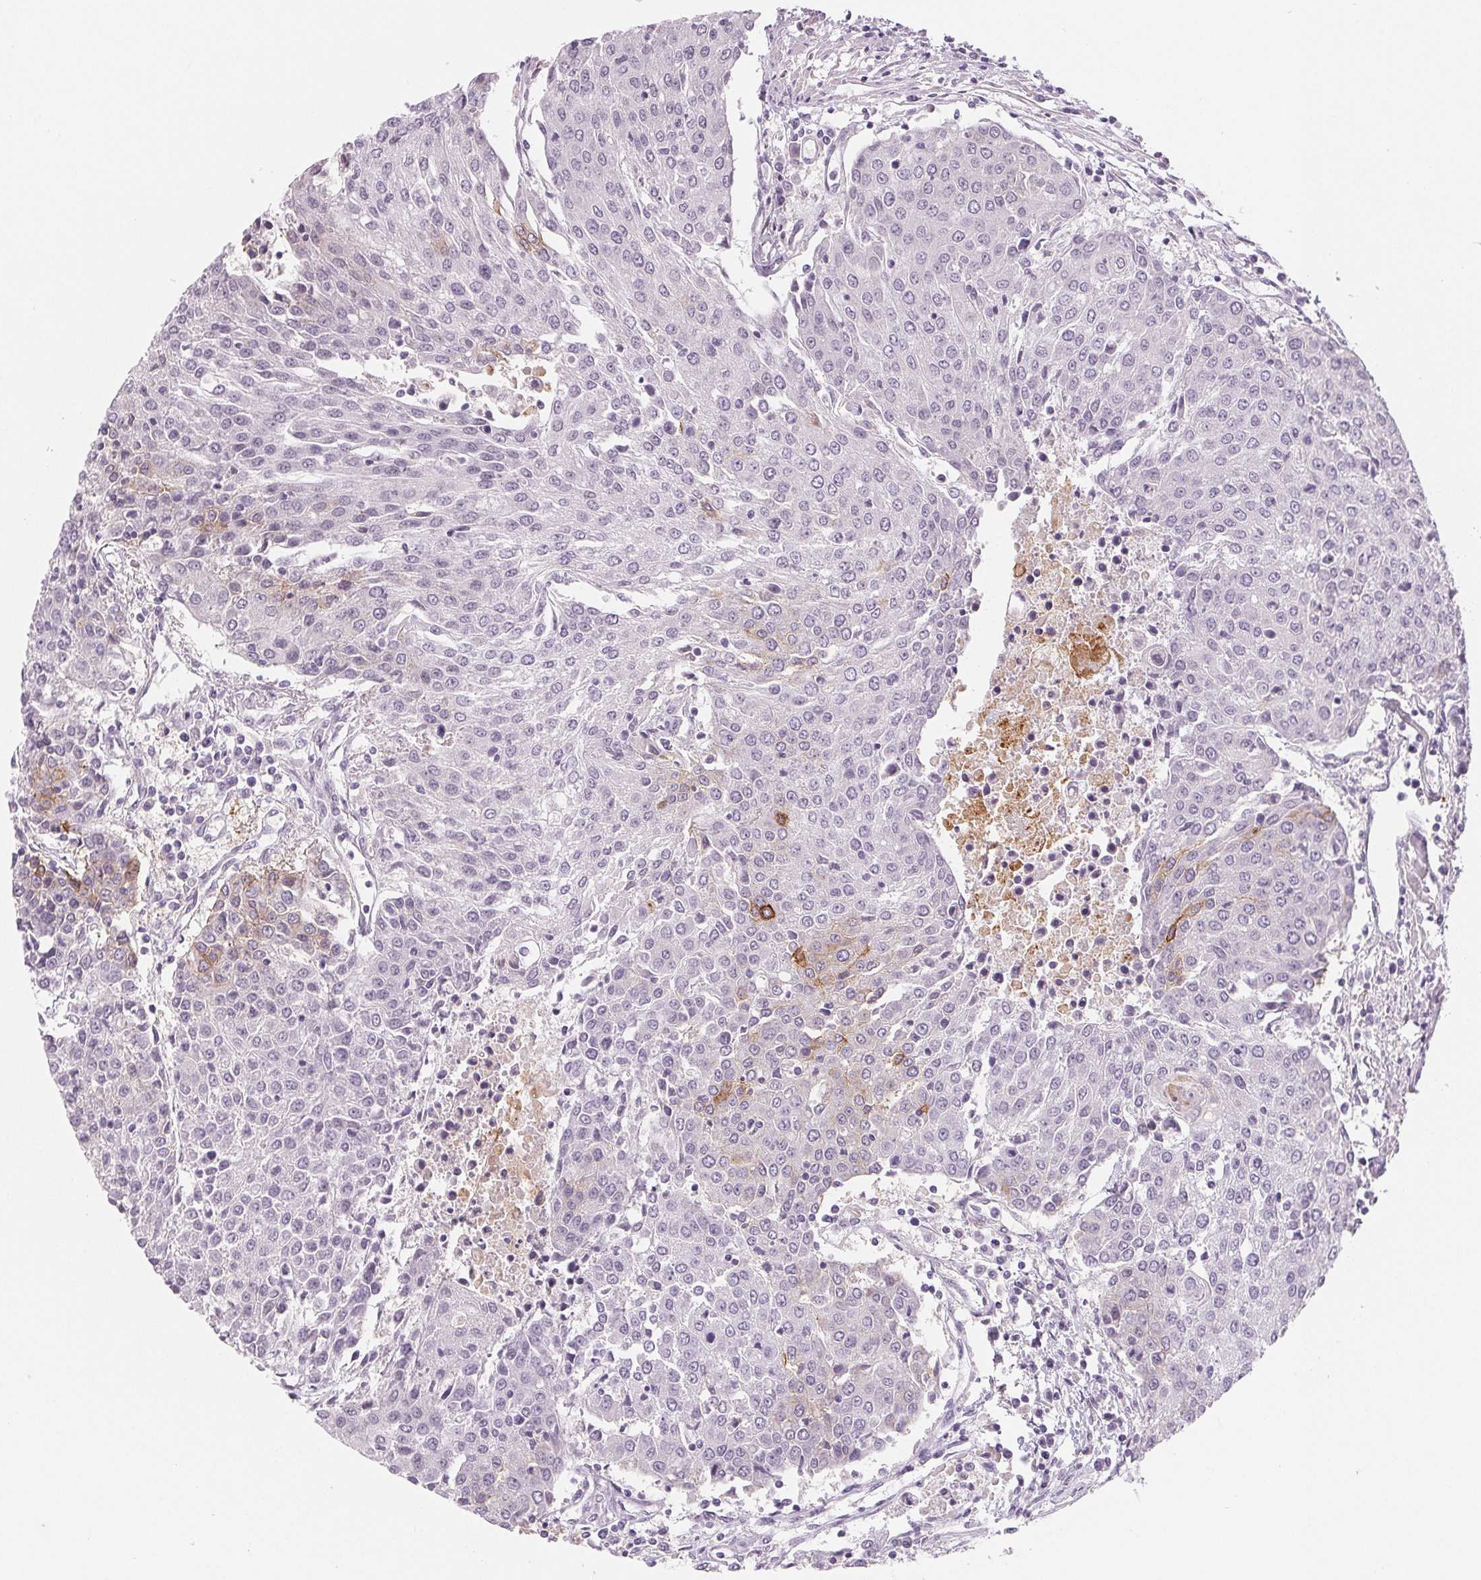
{"staining": {"intensity": "negative", "quantity": "none", "location": "none"}, "tissue": "urothelial cancer", "cell_type": "Tumor cells", "image_type": "cancer", "snomed": [{"axis": "morphology", "description": "Urothelial carcinoma, High grade"}, {"axis": "topography", "description": "Urinary bladder"}], "caption": "Urothelial carcinoma (high-grade) was stained to show a protein in brown. There is no significant staining in tumor cells.", "gene": "CFC1", "patient": {"sex": "female", "age": 85}}